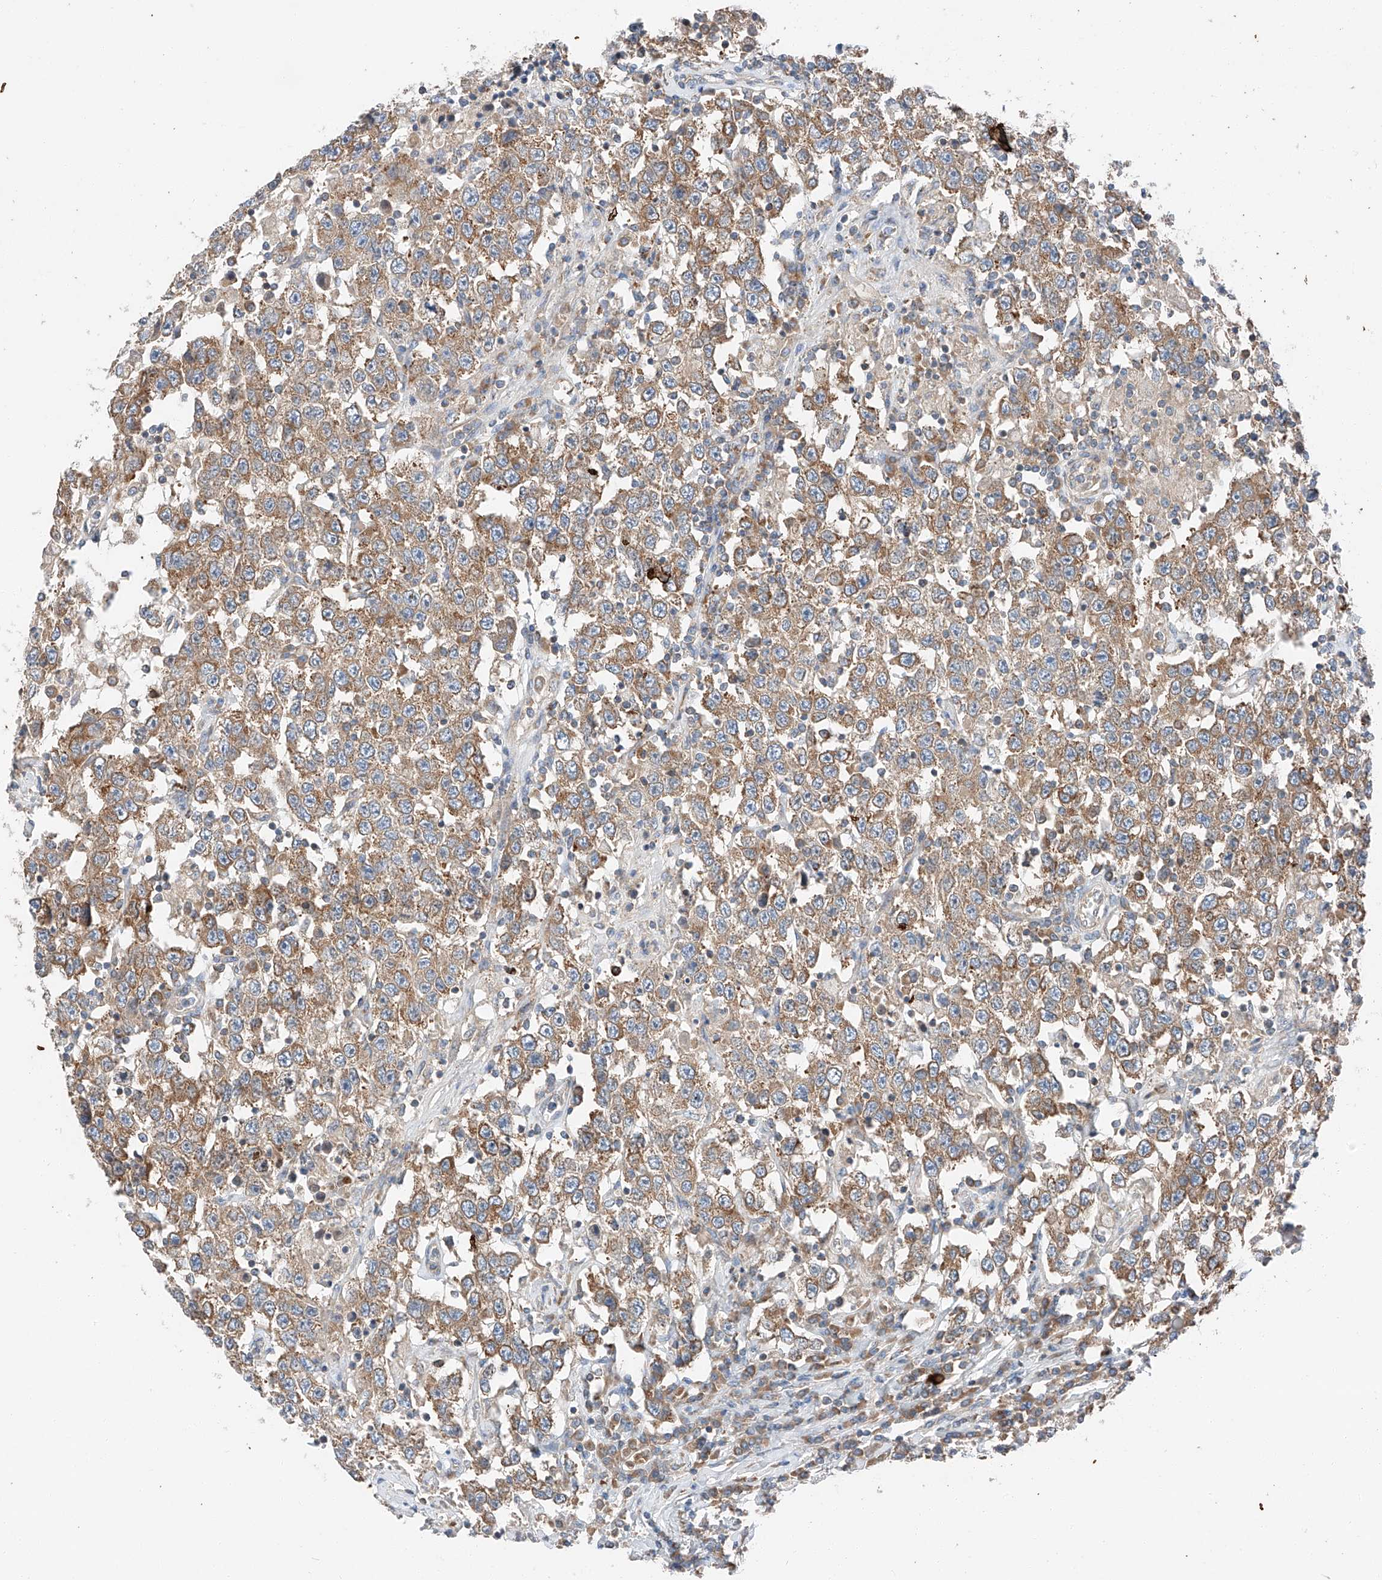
{"staining": {"intensity": "moderate", "quantity": ">75%", "location": "cytoplasmic/membranous"}, "tissue": "testis cancer", "cell_type": "Tumor cells", "image_type": "cancer", "snomed": [{"axis": "morphology", "description": "Seminoma, NOS"}, {"axis": "topography", "description": "Testis"}], "caption": "The immunohistochemical stain labels moderate cytoplasmic/membranous positivity in tumor cells of seminoma (testis) tissue. (IHC, brightfield microscopy, high magnification).", "gene": "ZC3H15", "patient": {"sex": "male", "age": 41}}